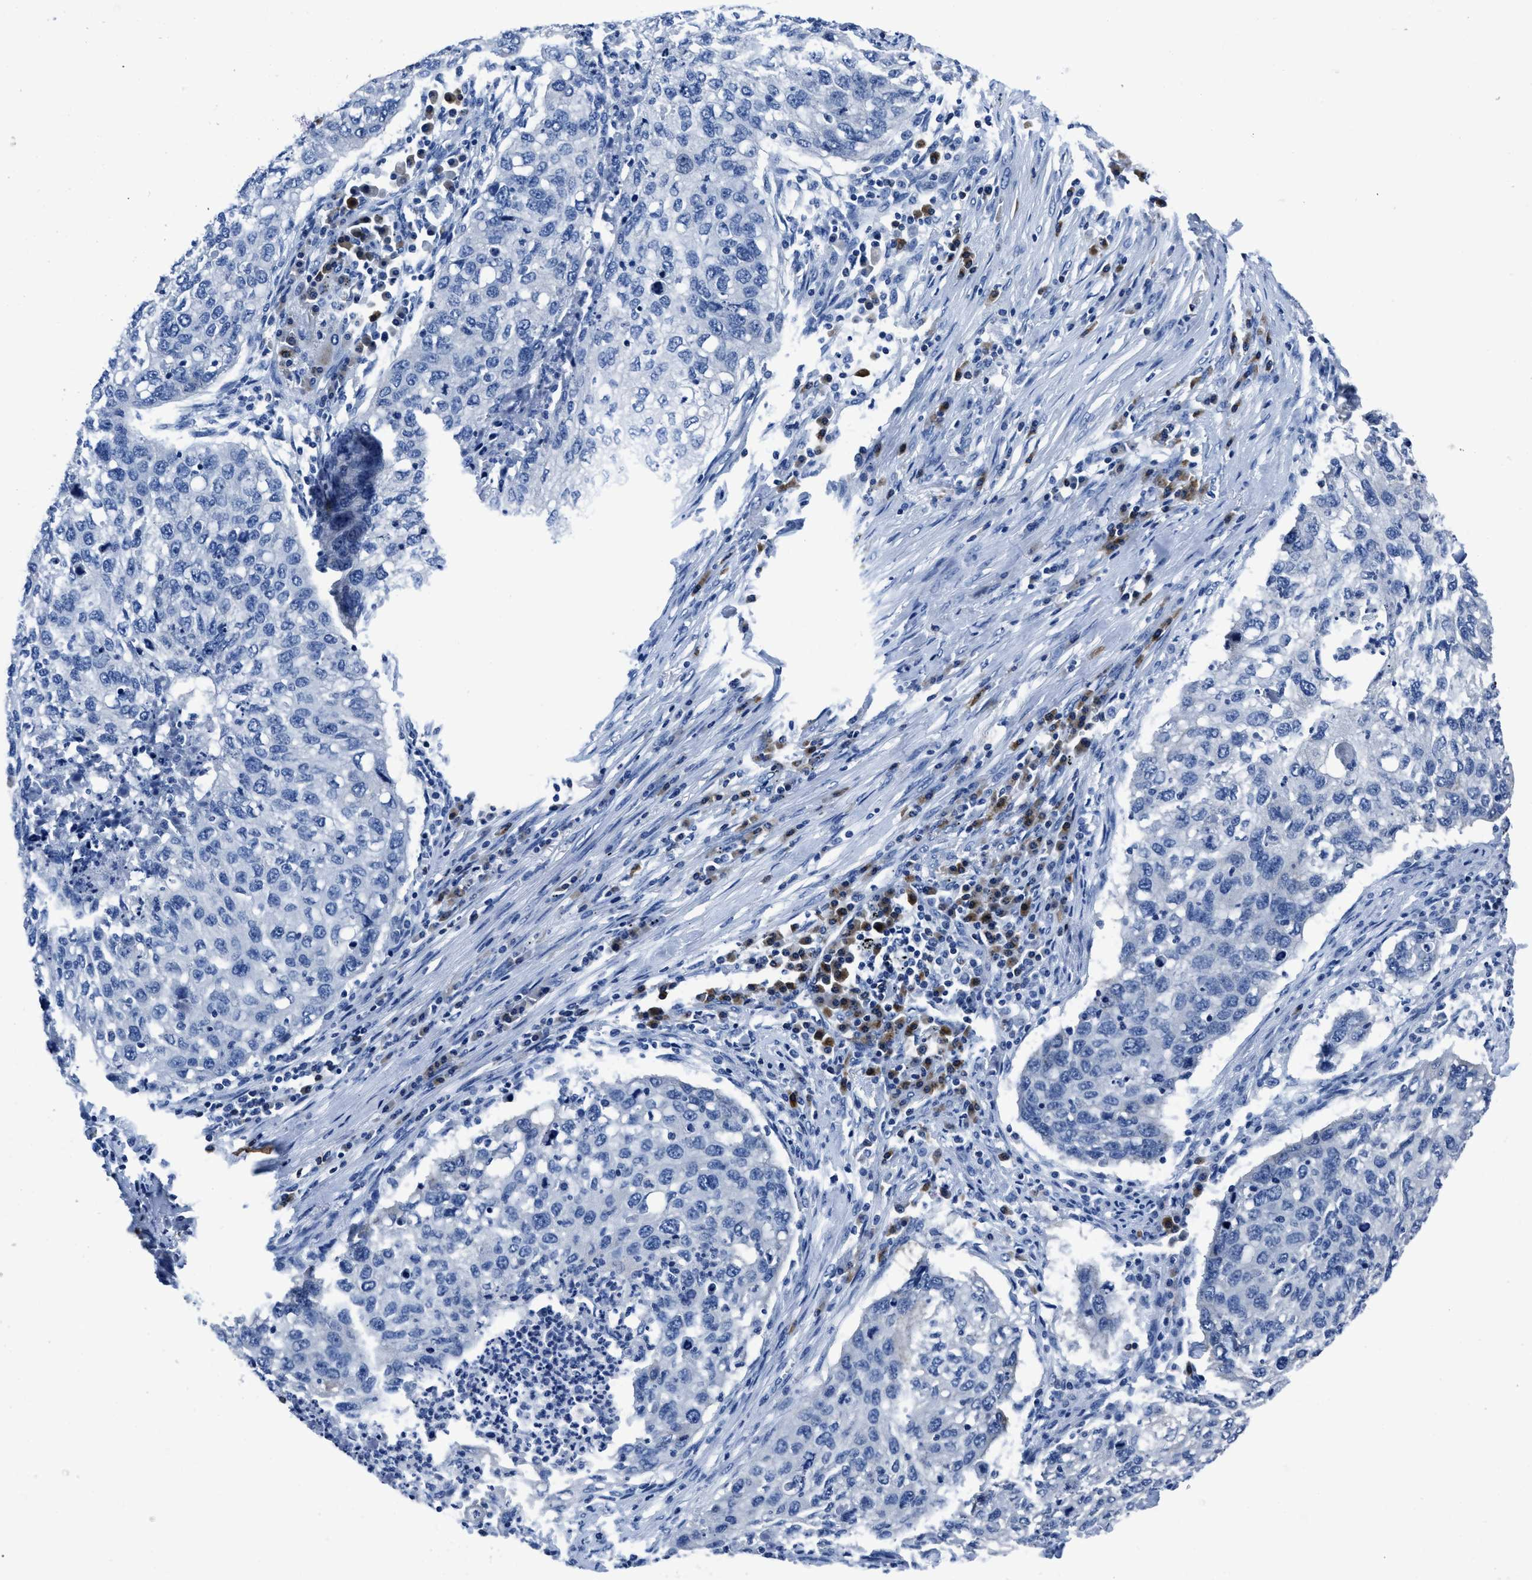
{"staining": {"intensity": "negative", "quantity": "none", "location": "none"}, "tissue": "lung cancer", "cell_type": "Tumor cells", "image_type": "cancer", "snomed": [{"axis": "morphology", "description": "Squamous cell carcinoma, NOS"}, {"axis": "topography", "description": "Lung"}], "caption": "IHC micrograph of neoplastic tissue: lung squamous cell carcinoma stained with DAB shows no significant protein positivity in tumor cells. (IHC, brightfield microscopy, high magnification).", "gene": "ITGA3", "patient": {"sex": "female", "age": 63}}